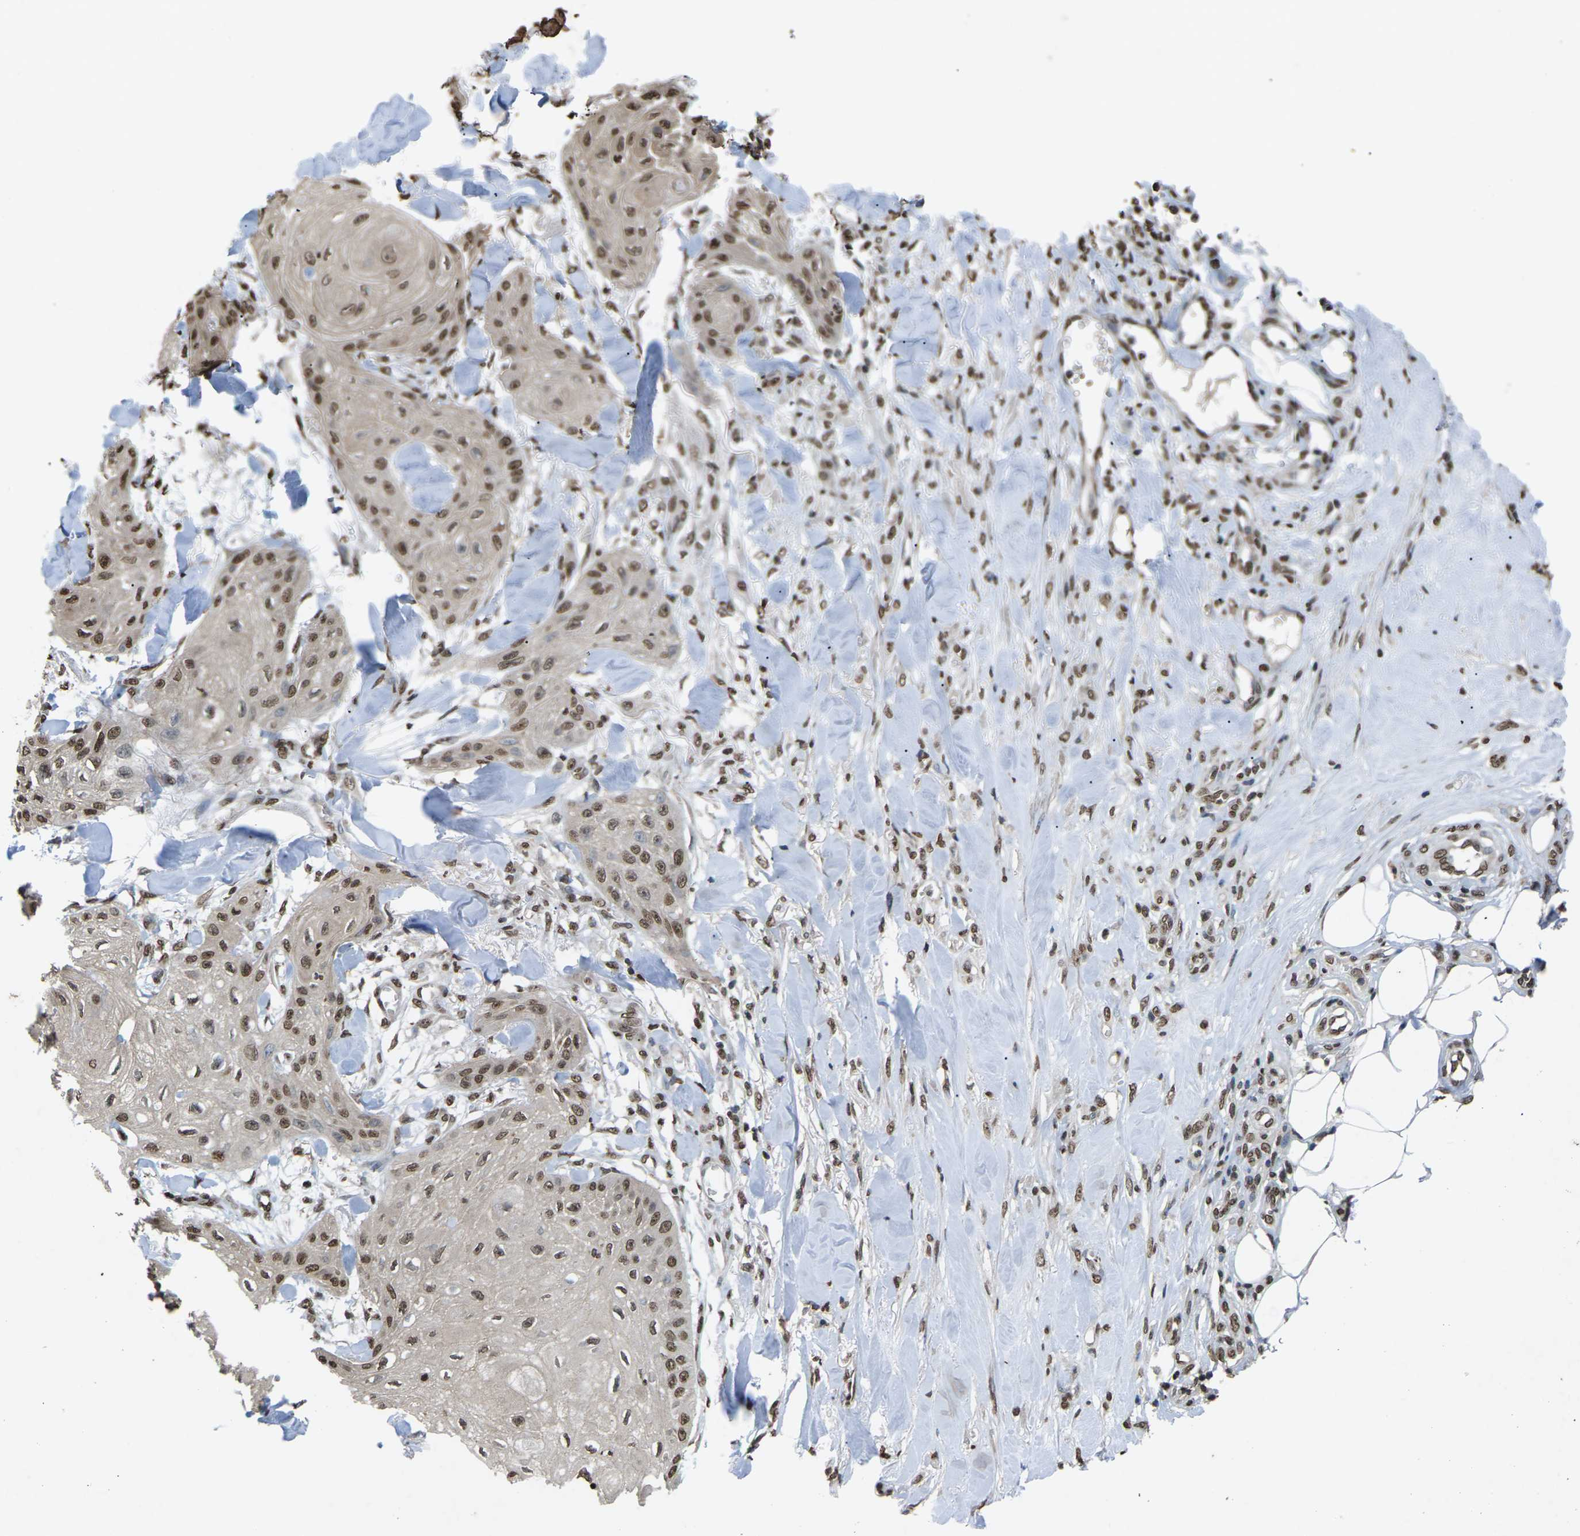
{"staining": {"intensity": "moderate", "quantity": ">75%", "location": "nuclear"}, "tissue": "skin cancer", "cell_type": "Tumor cells", "image_type": "cancer", "snomed": [{"axis": "morphology", "description": "Squamous cell carcinoma, NOS"}, {"axis": "topography", "description": "Skin"}], "caption": "Immunohistochemical staining of human skin cancer exhibits medium levels of moderate nuclear protein positivity in approximately >75% of tumor cells.", "gene": "EMSY", "patient": {"sex": "male", "age": 74}}